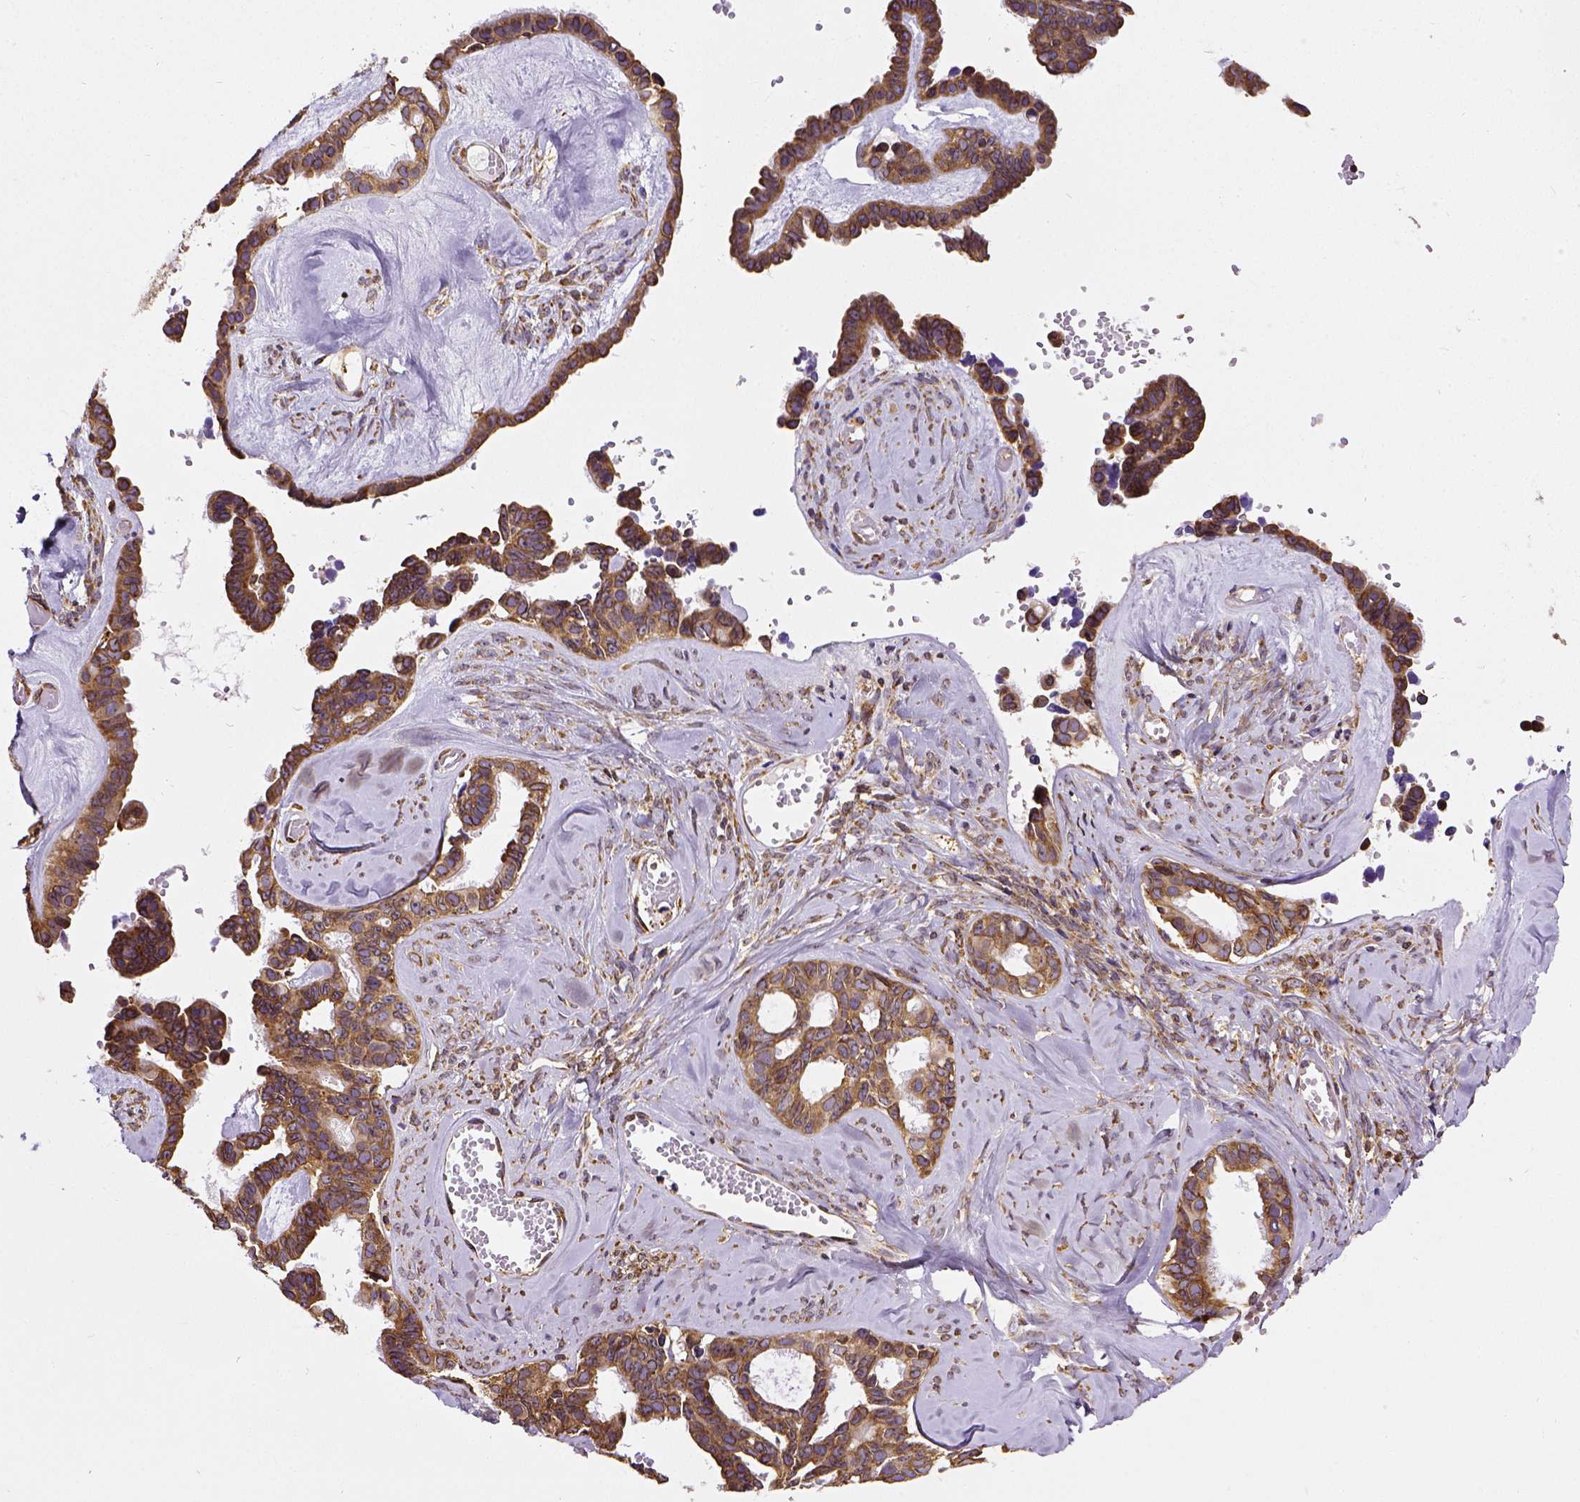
{"staining": {"intensity": "strong", "quantity": ">75%", "location": "cytoplasmic/membranous"}, "tissue": "ovarian cancer", "cell_type": "Tumor cells", "image_type": "cancer", "snomed": [{"axis": "morphology", "description": "Cystadenocarcinoma, serous, NOS"}, {"axis": "topography", "description": "Ovary"}], "caption": "Protein analysis of ovarian cancer (serous cystadenocarcinoma) tissue demonstrates strong cytoplasmic/membranous positivity in approximately >75% of tumor cells.", "gene": "MTDH", "patient": {"sex": "female", "age": 69}}